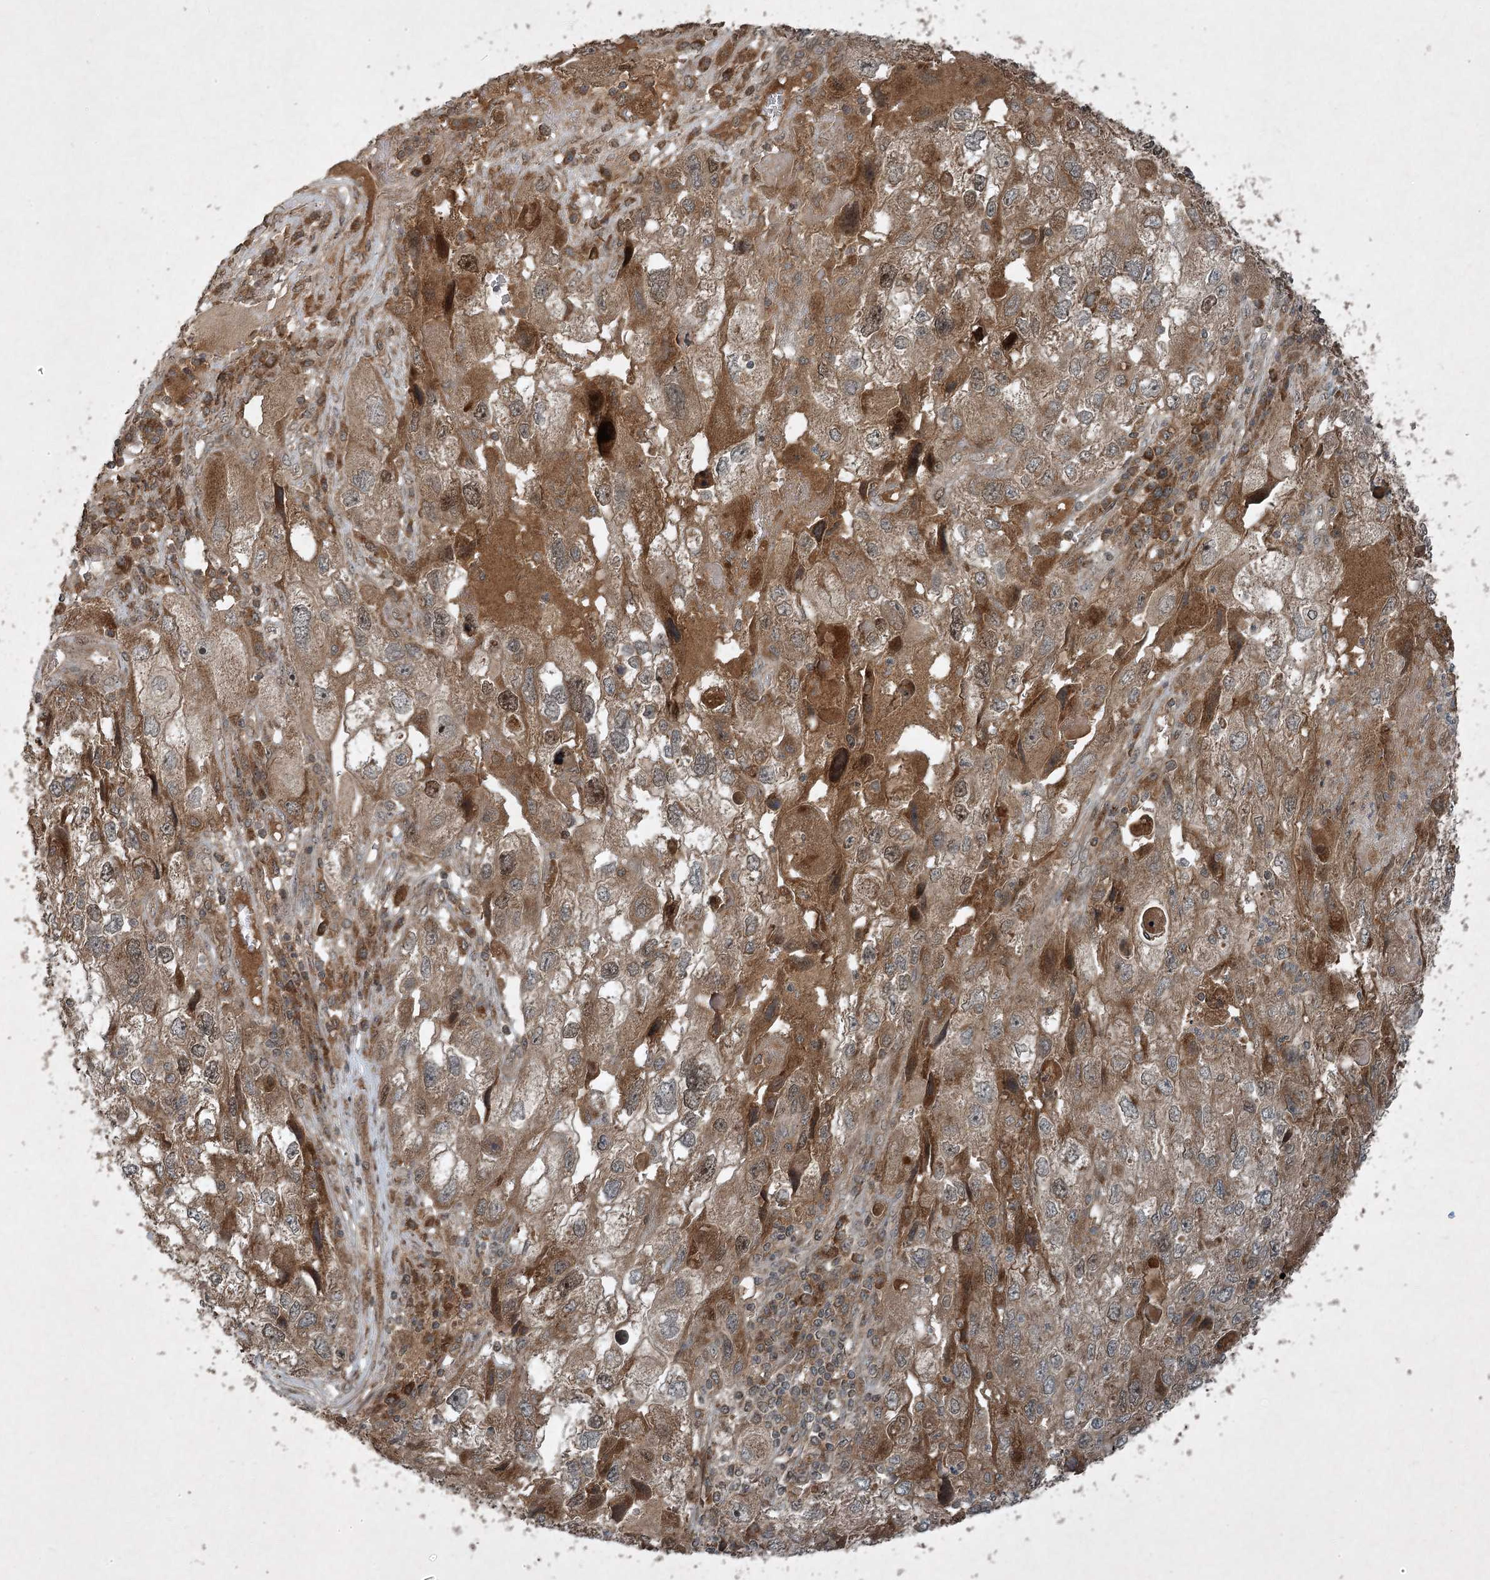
{"staining": {"intensity": "moderate", "quantity": ">75%", "location": "cytoplasmic/membranous,nuclear"}, "tissue": "endometrial cancer", "cell_type": "Tumor cells", "image_type": "cancer", "snomed": [{"axis": "morphology", "description": "Adenocarcinoma, NOS"}, {"axis": "topography", "description": "Endometrium"}], "caption": "Immunohistochemistry (DAB (3,3'-diaminobenzidine)) staining of endometrial cancer demonstrates moderate cytoplasmic/membranous and nuclear protein staining in approximately >75% of tumor cells.", "gene": "UNC93A", "patient": {"sex": "female", "age": 49}}